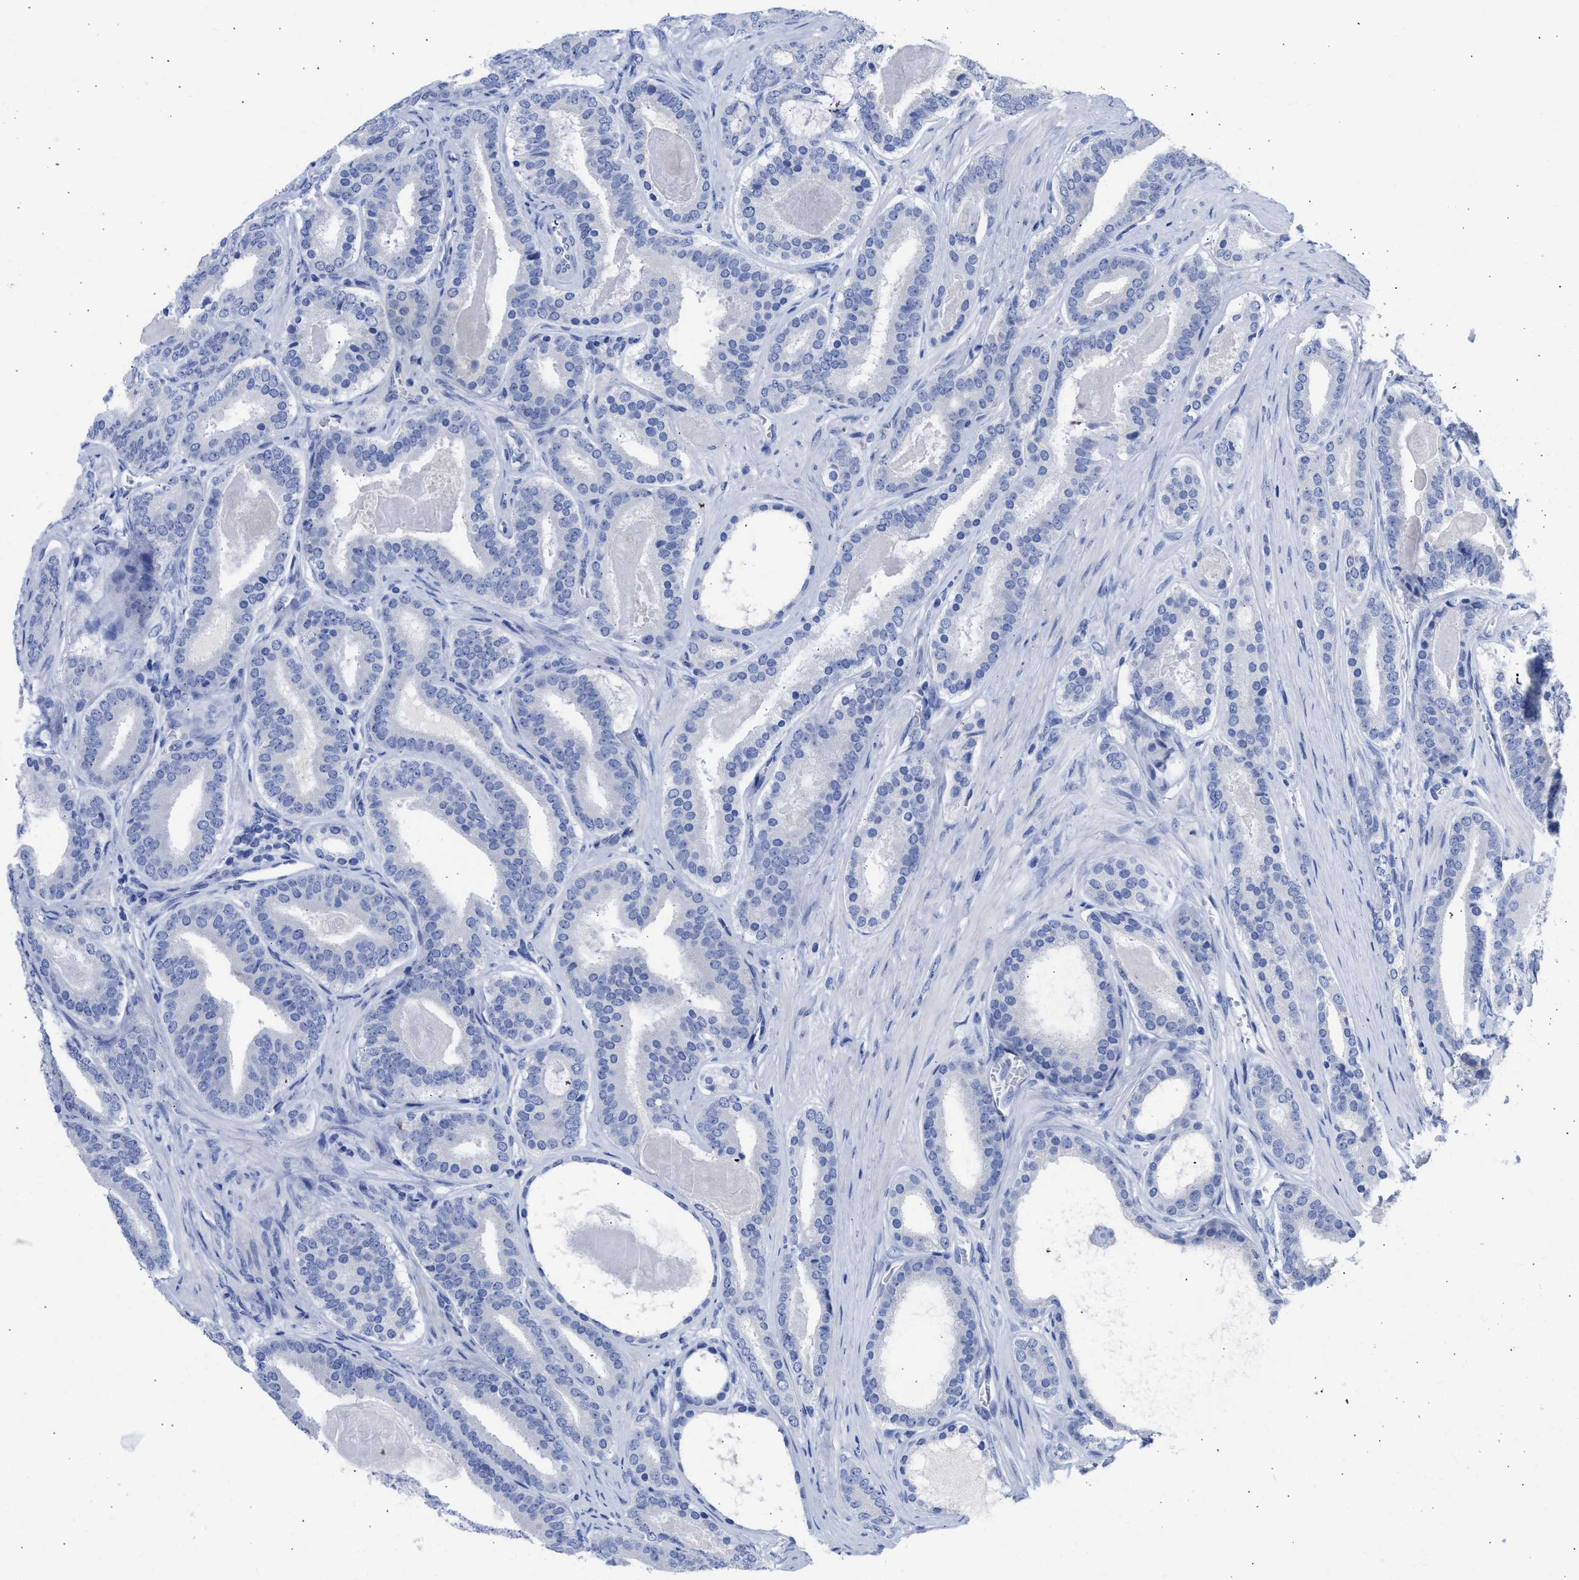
{"staining": {"intensity": "negative", "quantity": "none", "location": "none"}, "tissue": "prostate cancer", "cell_type": "Tumor cells", "image_type": "cancer", "snomed": [{"axis": "morphology", "description": "Adenocarcinoma, High grade"}, {"axis": "topography", "description": "Prostate"}], "caption": "Immunohistochemistry micrograph of prostate cancer (high-grade adenocarcinoma) stained for a protein (brown), which displays no staining in tumor cells.", "gene": "RSPH1", "patient": {"sex": "male", "age": 60}}